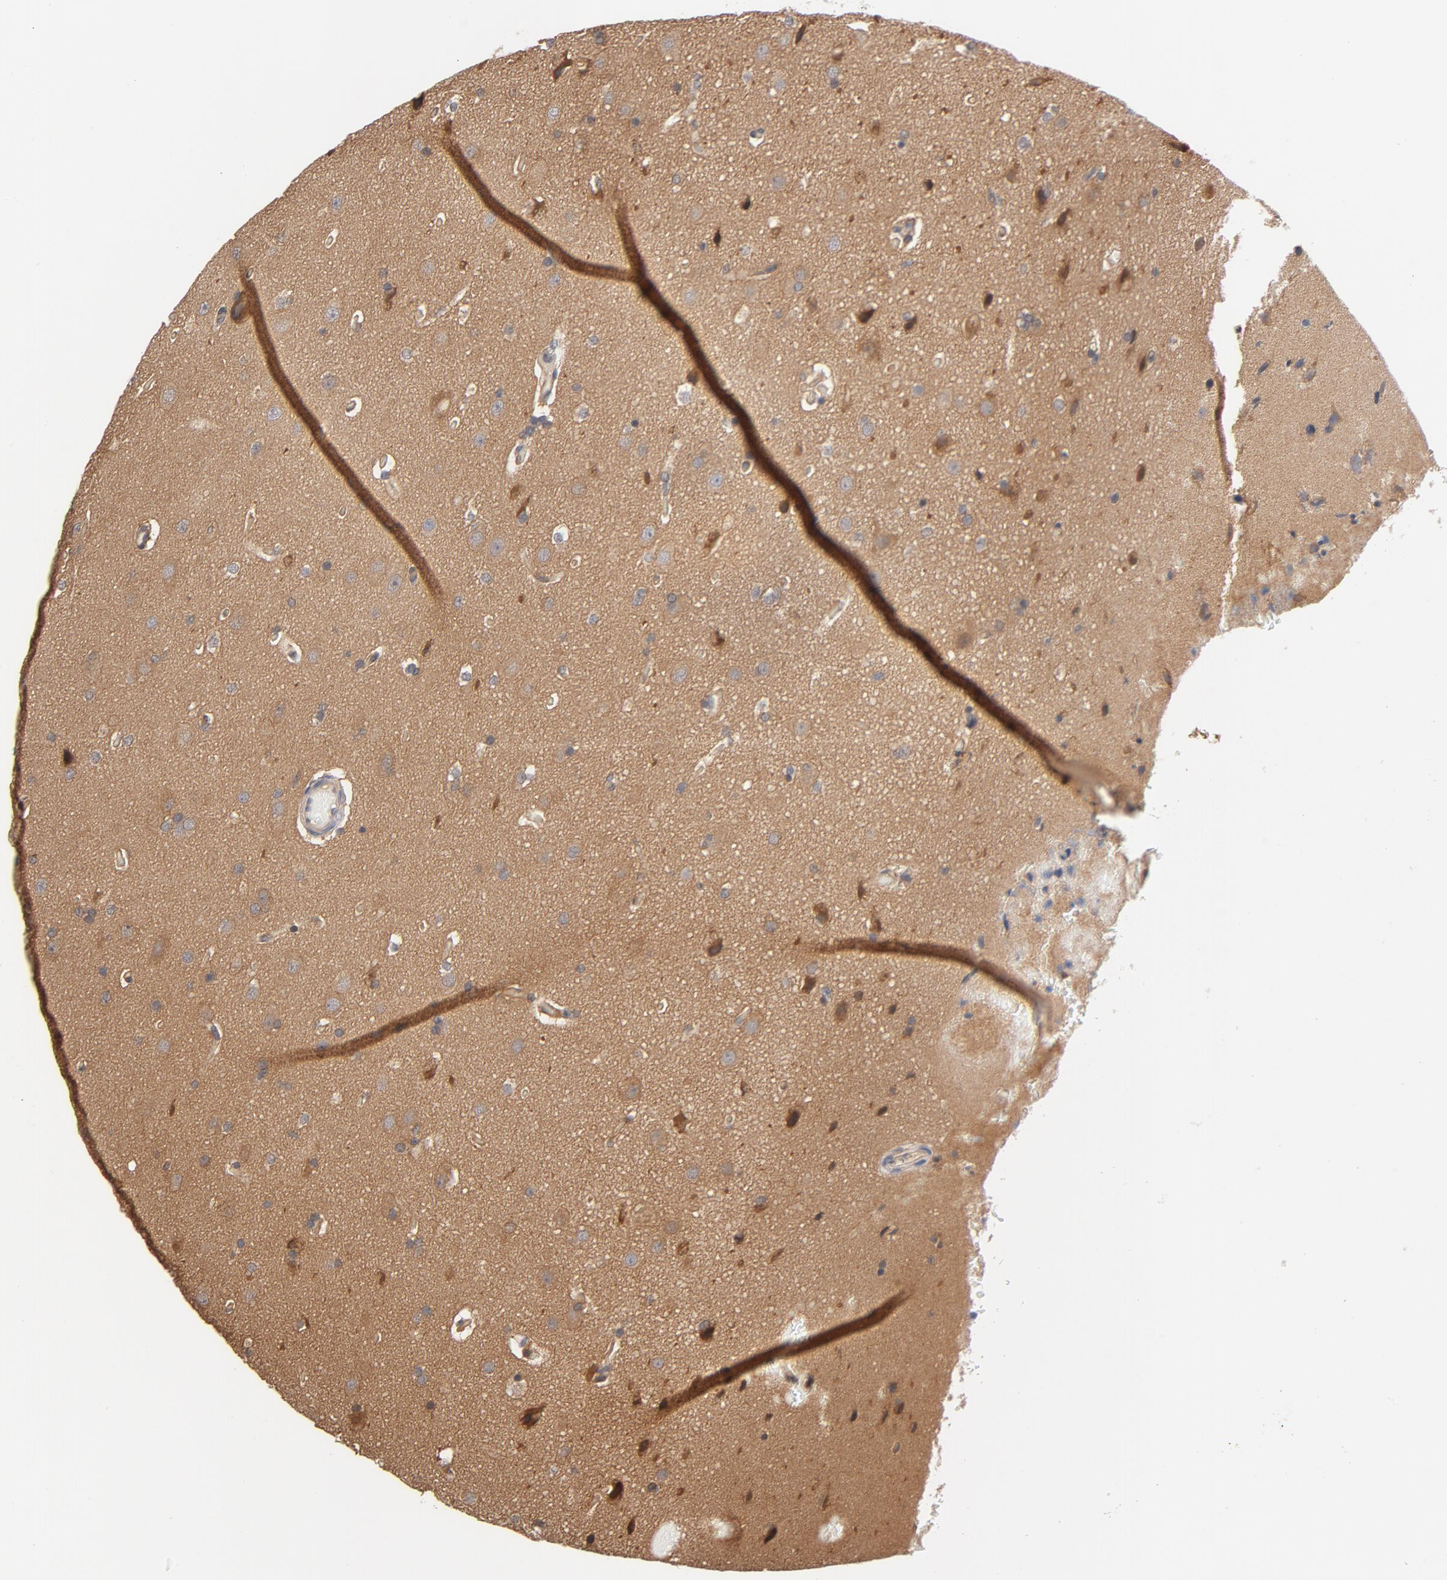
{"staining": {"intensity": "strong", "quantity": "25%-75%", "location": "cytoplasmic/membranous"}, "tissue": "glioma", "cell_type": "Tumor cells", "image_type": "cancer", "snomed": [{"axis": "morphology", "description": "Glioma, malignant, Low grade"}, {"axis": "topography", "description": "Cerebral cortex"}], "caption": "DAB (3,3'-diaminobenzidine) immunohistochemical staining of glioma reveals strong cytoplasmic/membranous protein positivity in approximately 25%-75% of tumor cells. (Brightfield microscopy of DAB IHC at high magnification).", "gene": "PITPNM2", "patient": {"sex": "female", "age": 47}}